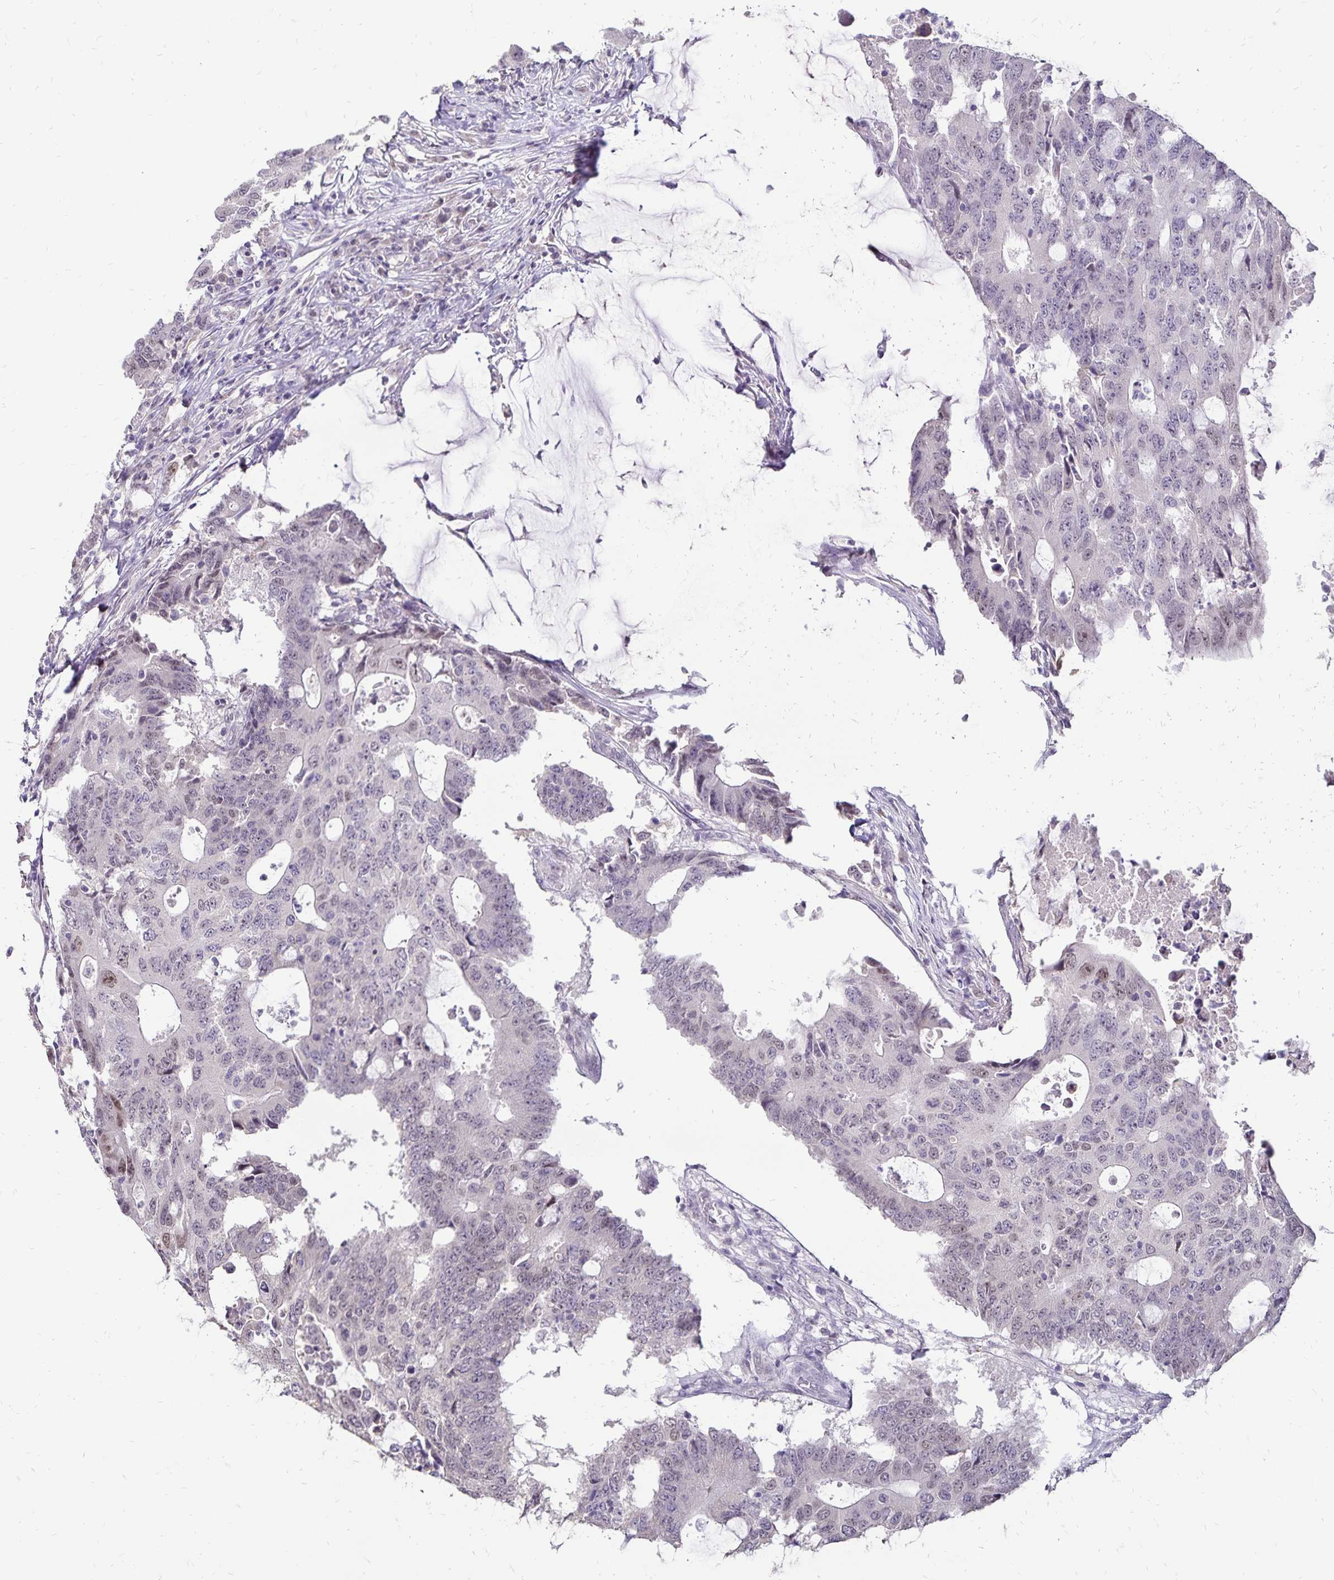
{"staining": {"intensity": "weak", "quantity": "<25%", "location": "nuclear"}, "tissue": "colorectal cancer", "cell_type": "Tumor cells", "image_type": "cancer", "snomed": [{"axis": "morphology", "description": "Adenocarcinoma, NOS"}, {"axis": "topography", "description": "Colon"}], "caption": "IHC of human colorectal cancer displays no positivity in tumor cells.", "gene": "POLB", "patient": {"sex": "male", "age": 71}}